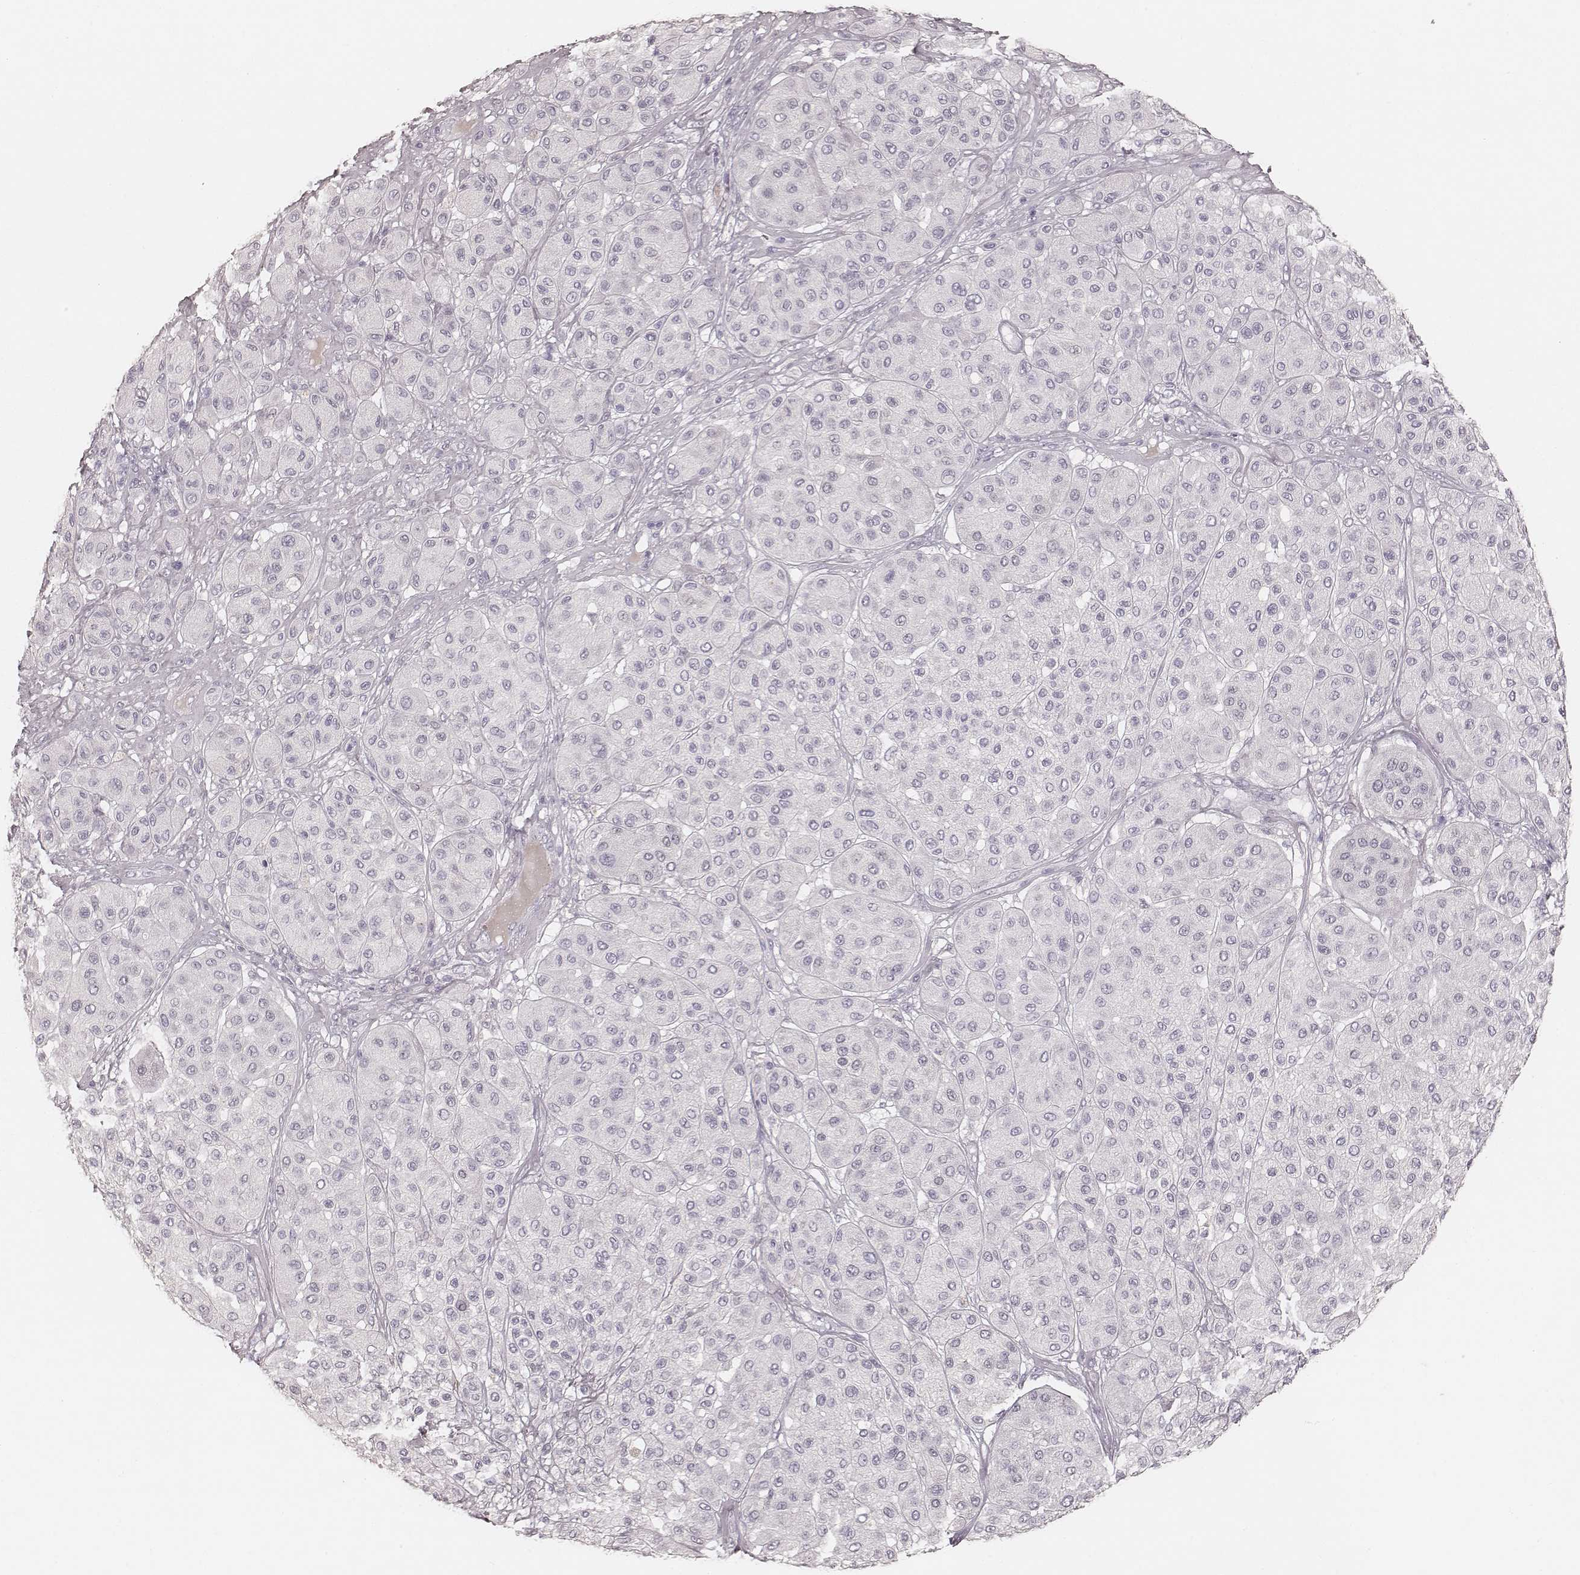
{"staining": {"intensity": "negative", "quantity": "none", "location": "none"}, "tissue": "melanoma", "cell_type": "Tumor cells", "image_type": "cancer", "snomed": [{"axis": "morphology", "description": "Malignant melanoma, Metastatic site"}, {"axis": "topography", "description": "Smooth muscle"}], "caption": "Melanoma was stained to show a protein in brown. There is no significant expression in tumor cells.", "gene": "KRT26", "patient": {"sex": "male", "age": 41}}